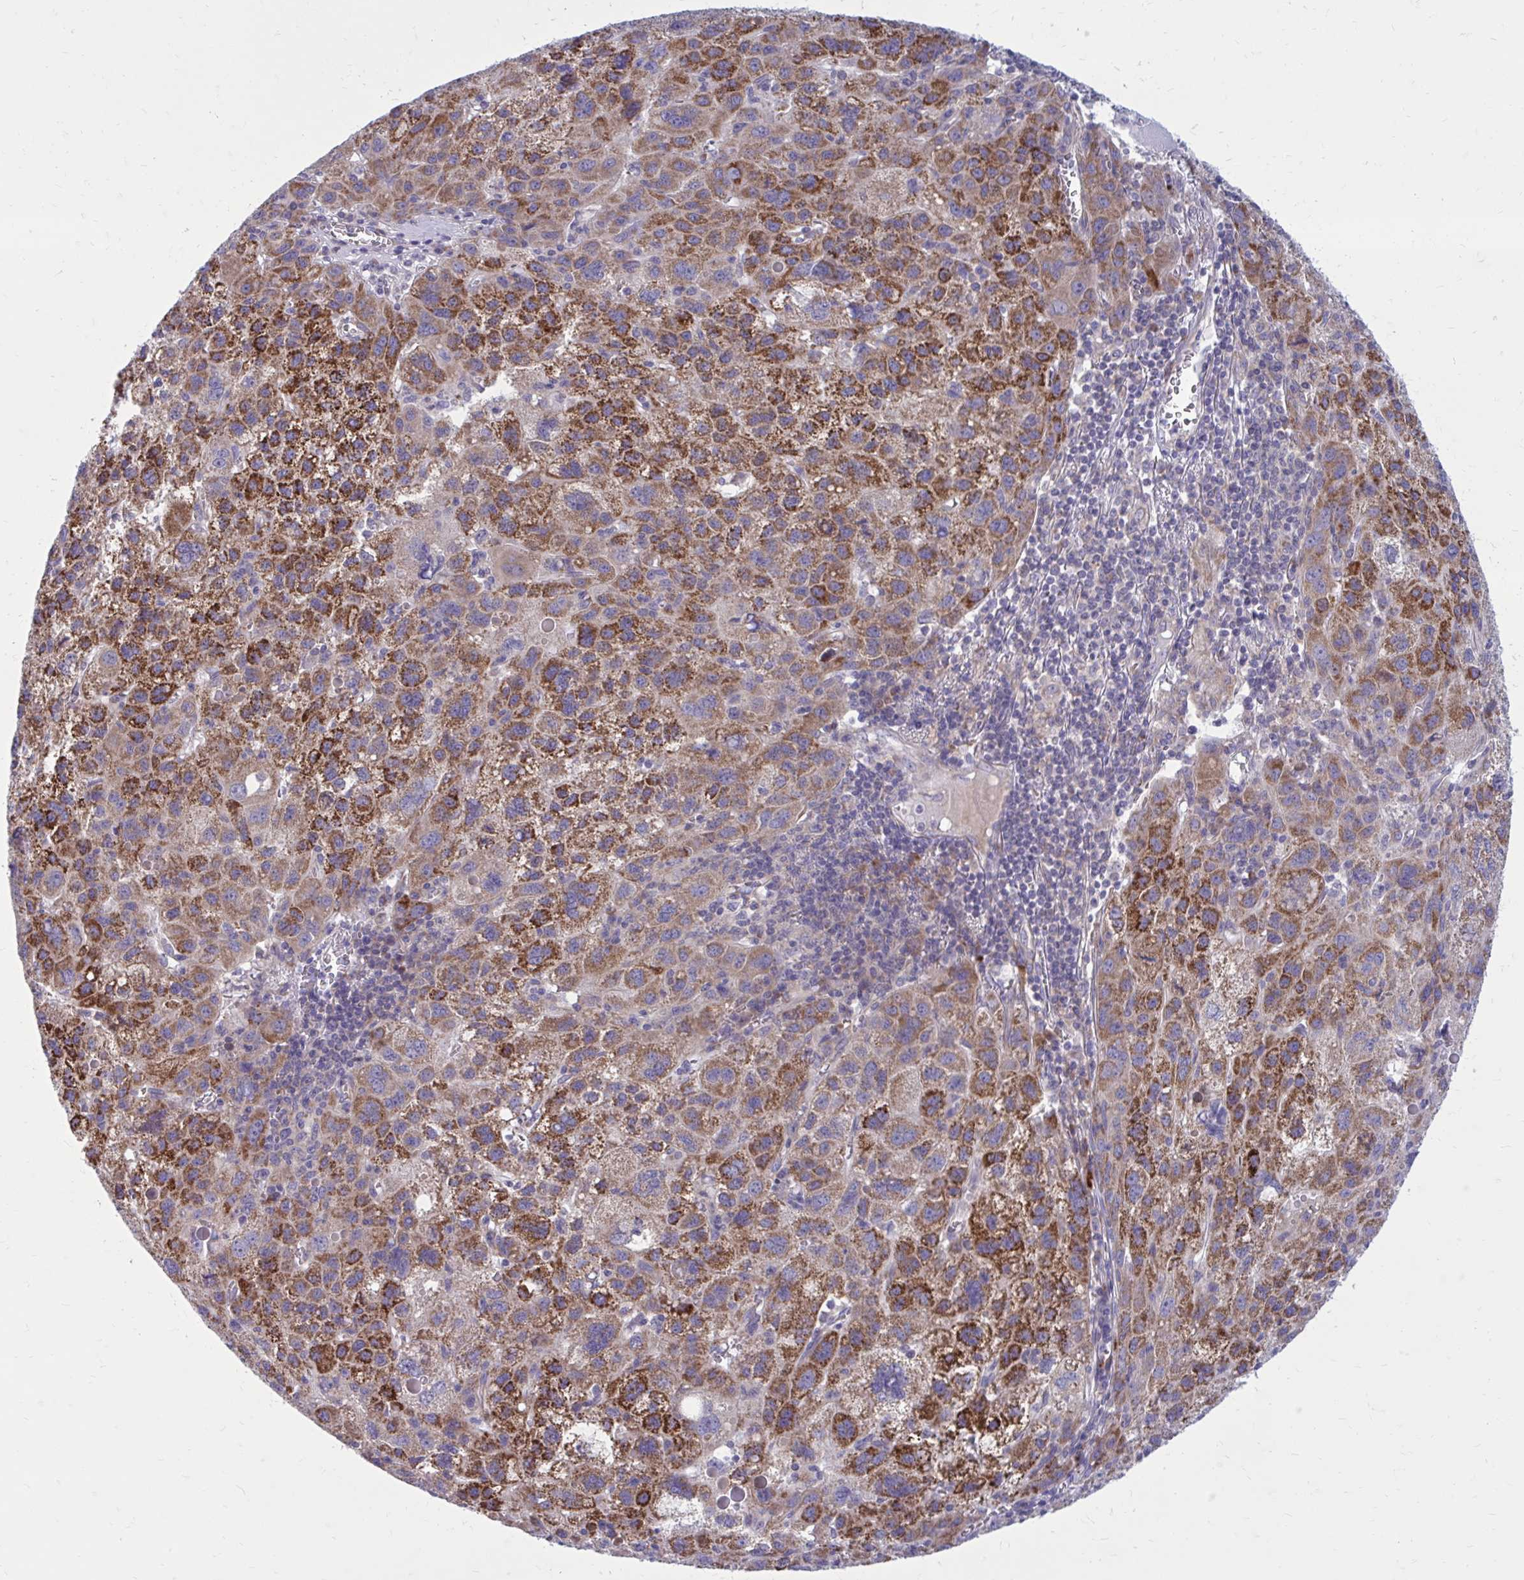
{"staining": {"intensity": "strong", "quantity": ">75%", "location": "cytoplasmic/membranous"}, "tissue": "liver cancer", "cell_type": "Tumor cells", "image_type": "cancer", "snomed": [{"axis": "morphology", "description": "Carcinoma, Hepatocellular, NOS"}, {"axis": "topography", "description": "Liver"}], "caption": "The immunohistochemical stain labels strong cytoplasmic/membranous positivity in tumor cells of liver hepatocellular carcinoma tissue. The protein of interest is stained brown, and the nuclei are stained in blue (DAB (3,3'-diaminobenzidine) IHC with brightfield microscopy, high magnification).", "gene": "GIGYF2", "patient": {"sex": "female", "age": 77}}